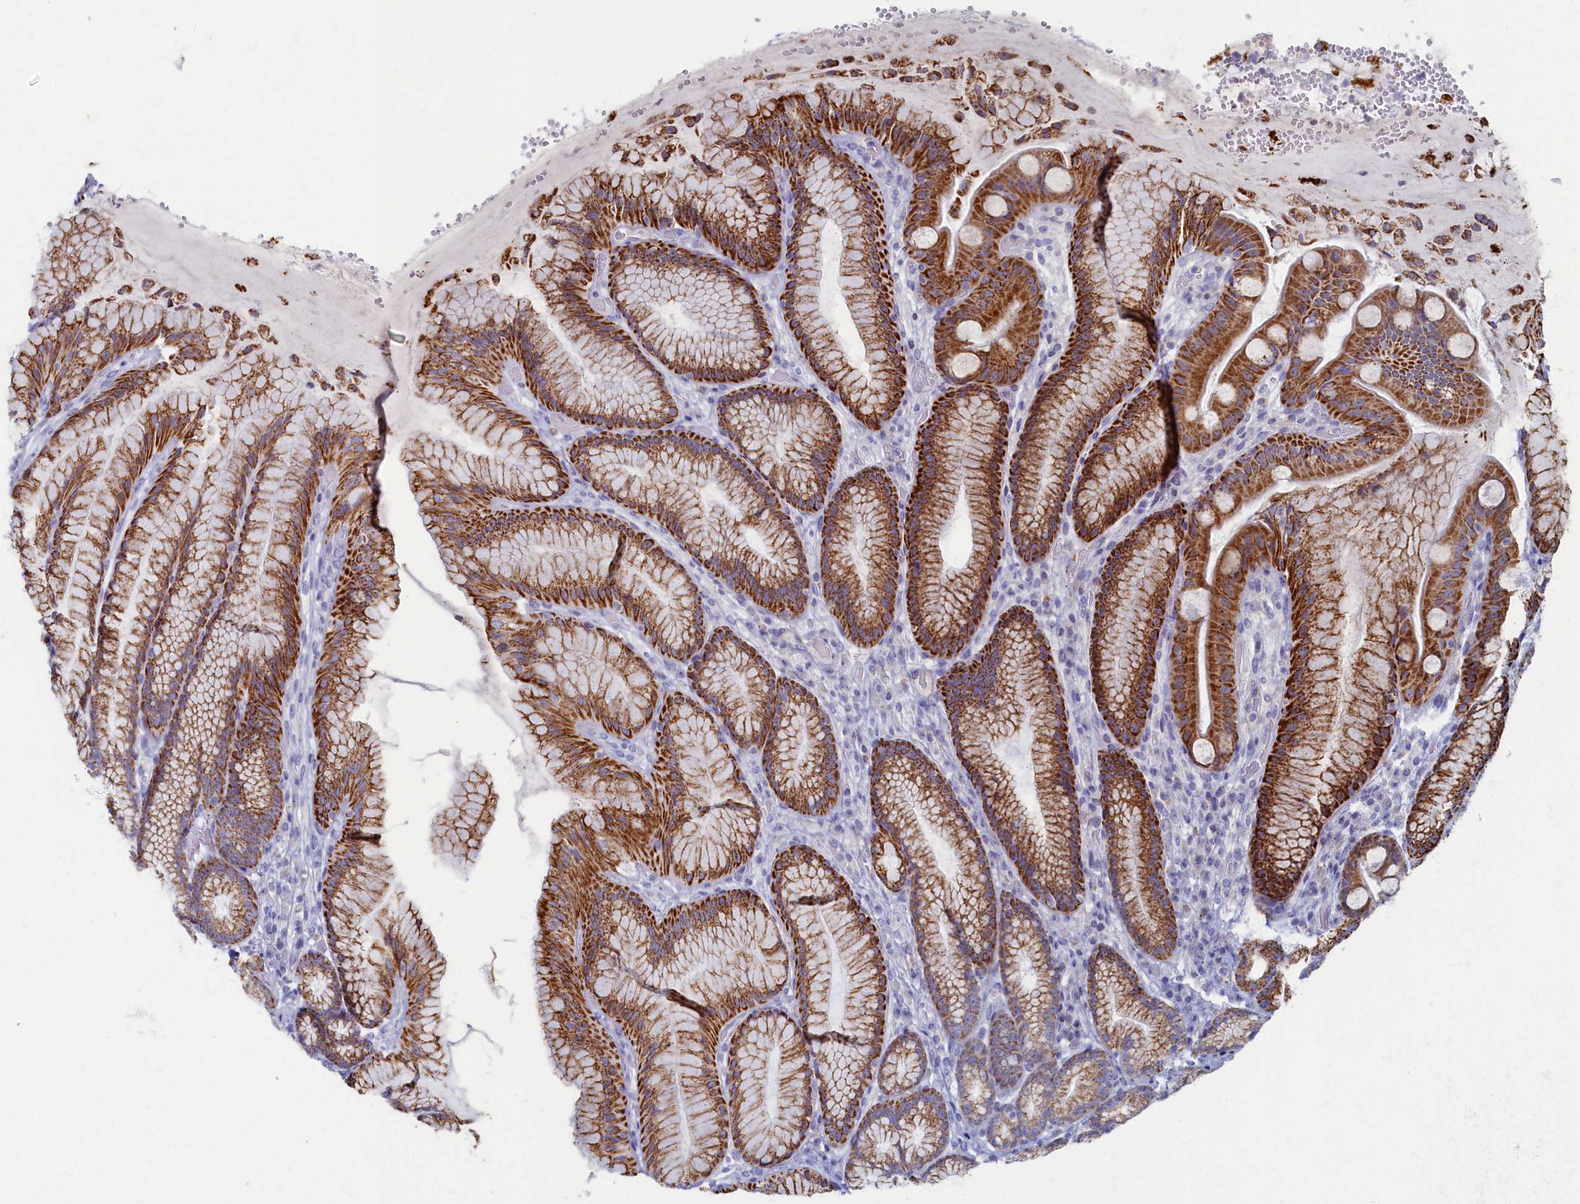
{"staining": {"intensity": "strong", "quantity": ">75%", "location": "cytoplasmic/membranous"}, "tissue": "stomach", "cell_type": "Glandular cells", "image_type": "normal", "snomed": [{"axis": "morphology", "description": "Normal tissue, NOS"}, {"axis": "topography", "description": "Stomach"}], "caption": "Protein staining exhibits strong cytoplasmic/membranous staining in about >75% of glandular cells in benign stomach. (Stains: DAB (3,3'-diaminobenzidine) in brown, nuclei in blue, Microscopy: brightfield microscopy at high magnification).", "gene": "OCIAD2", "patient": {"sex": "male", "age": 57}}